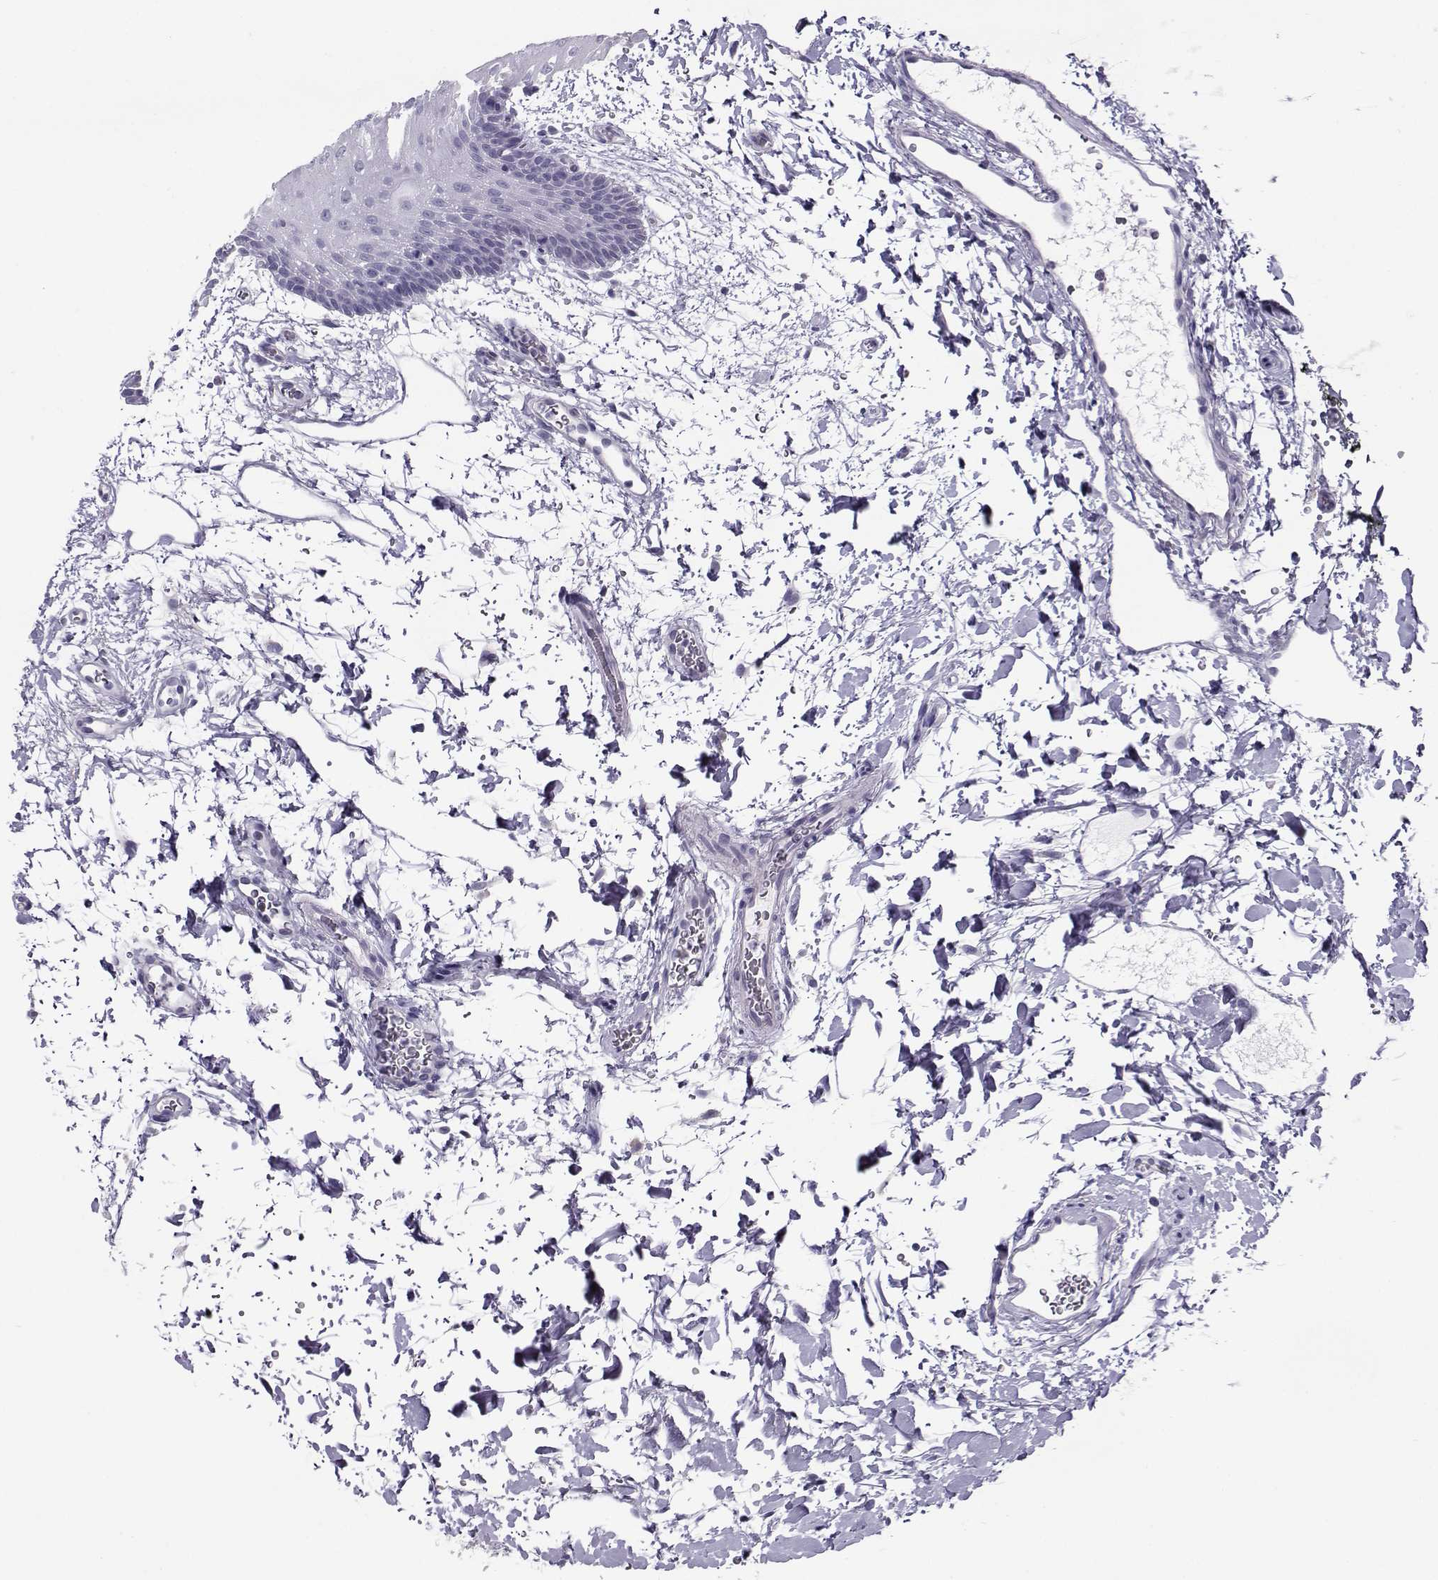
{"staining": {"intensity": "negative", "quantity": "none", "location": "none"}, "tissue": "oral mucosa", "cell_type": "Squamous epithelial cells", "image_type": "normal", "snomed": [{"axis": "morphology", "description": "Normal tissue, NOS"}, {"axis": "topography", "description": "Oral tissue"}, {"axis": "topography", "description": "Head-Neck"}], "caption": "Squamous epithelial cells show no significant positivity in benign oral mucosa.", "gene": "PGK1", "patient": {"sex": "male", "age": 65}}